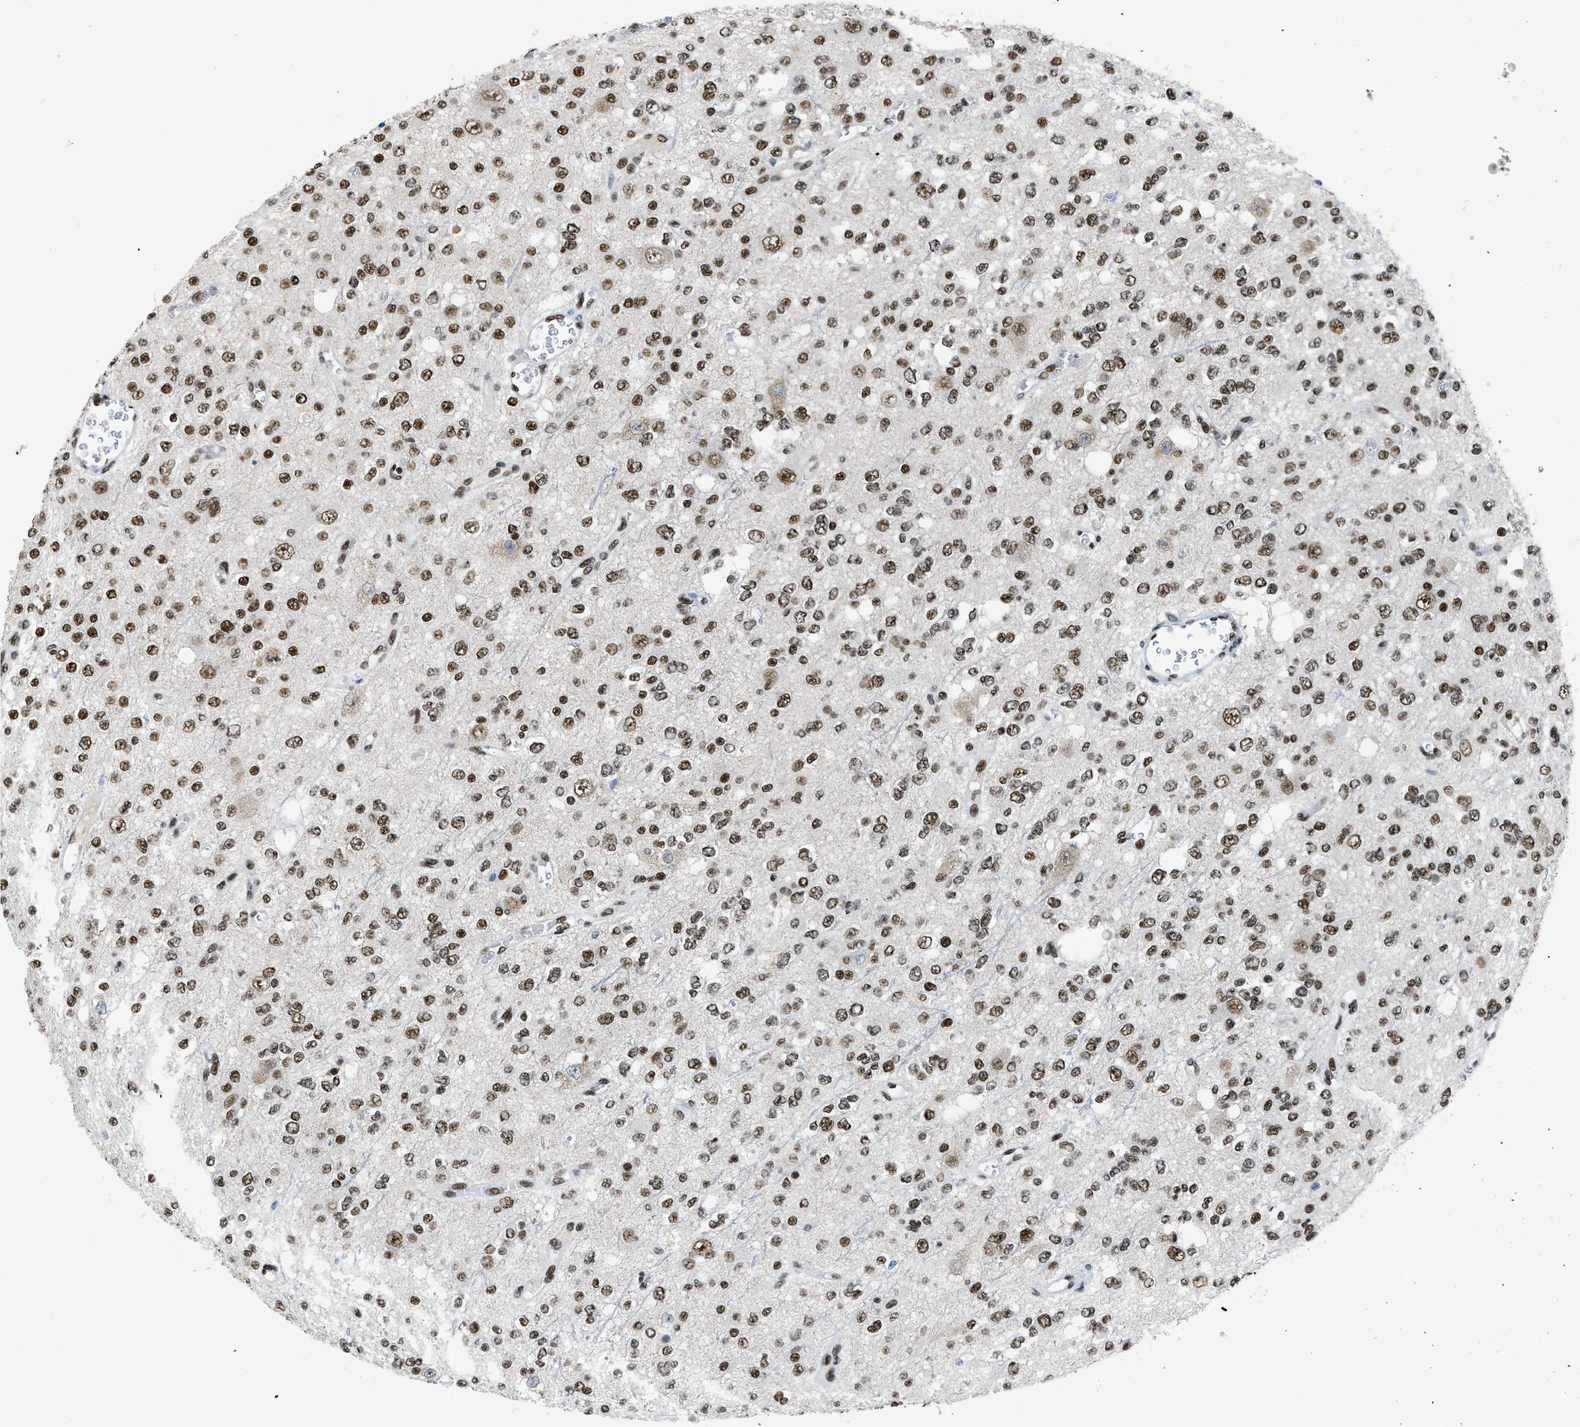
{"staining": {"intensity": "strong", "quantity": ">75%", "location": "nuclear"}, "tissue": "glioma", "cell_type": "Tumor cells", "image_type": "cancer", "snomed": [{"axis": "morphology", "description": "Glioma, malignant, Low grade"}, {"axis": "topography", "description": "Brain"}], "caption": "Protein expression analysis of malignant glioma (low-grade) exhibits strong nuclear expression in approximately >75% of tumor cells. Immunohistochemistry (ihc) stains the protein in brown and the nuclei are stained blue.", "gene": "SCAF4", "patient": {"sex": "male", "age": 38}}